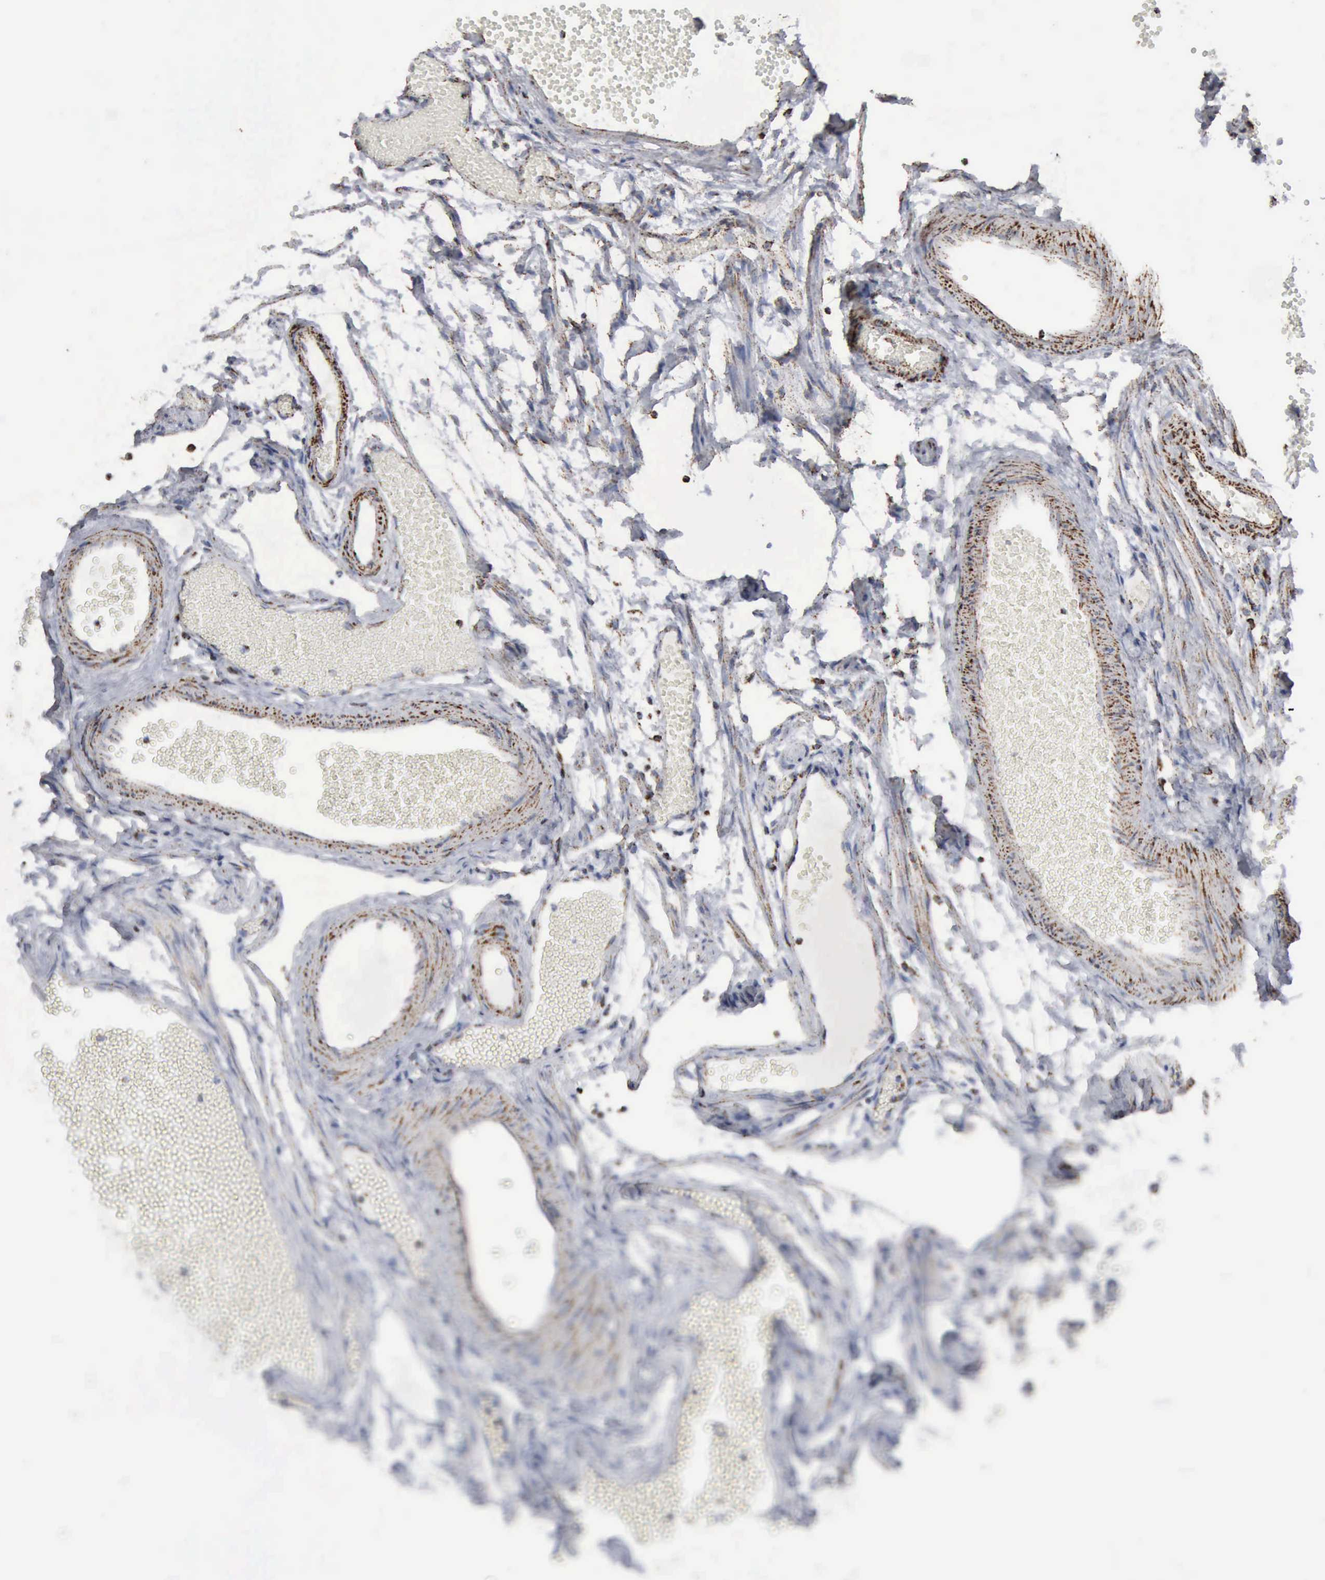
{"staining": {"intensity": "strong", "quantity": ">75%", "location": "cytoplasmic/membranous"}, "tissue": "fallopian tube", "cell_type": "Glandular cells", "image_type": "normal", "snomed": [{"axis": "morphology", "description": "Normal tissue, NOS"}, {"axis": "topography", "description": "Fallopian tube"}], "caption": "Immunohistochemical staining of normal fallopian tube displays high levels of strong cytoplasmic/membranous expression in about >75% of glandular cells.", "gene": "ACO2", "patient": {"sex": "female", "age": 29}}